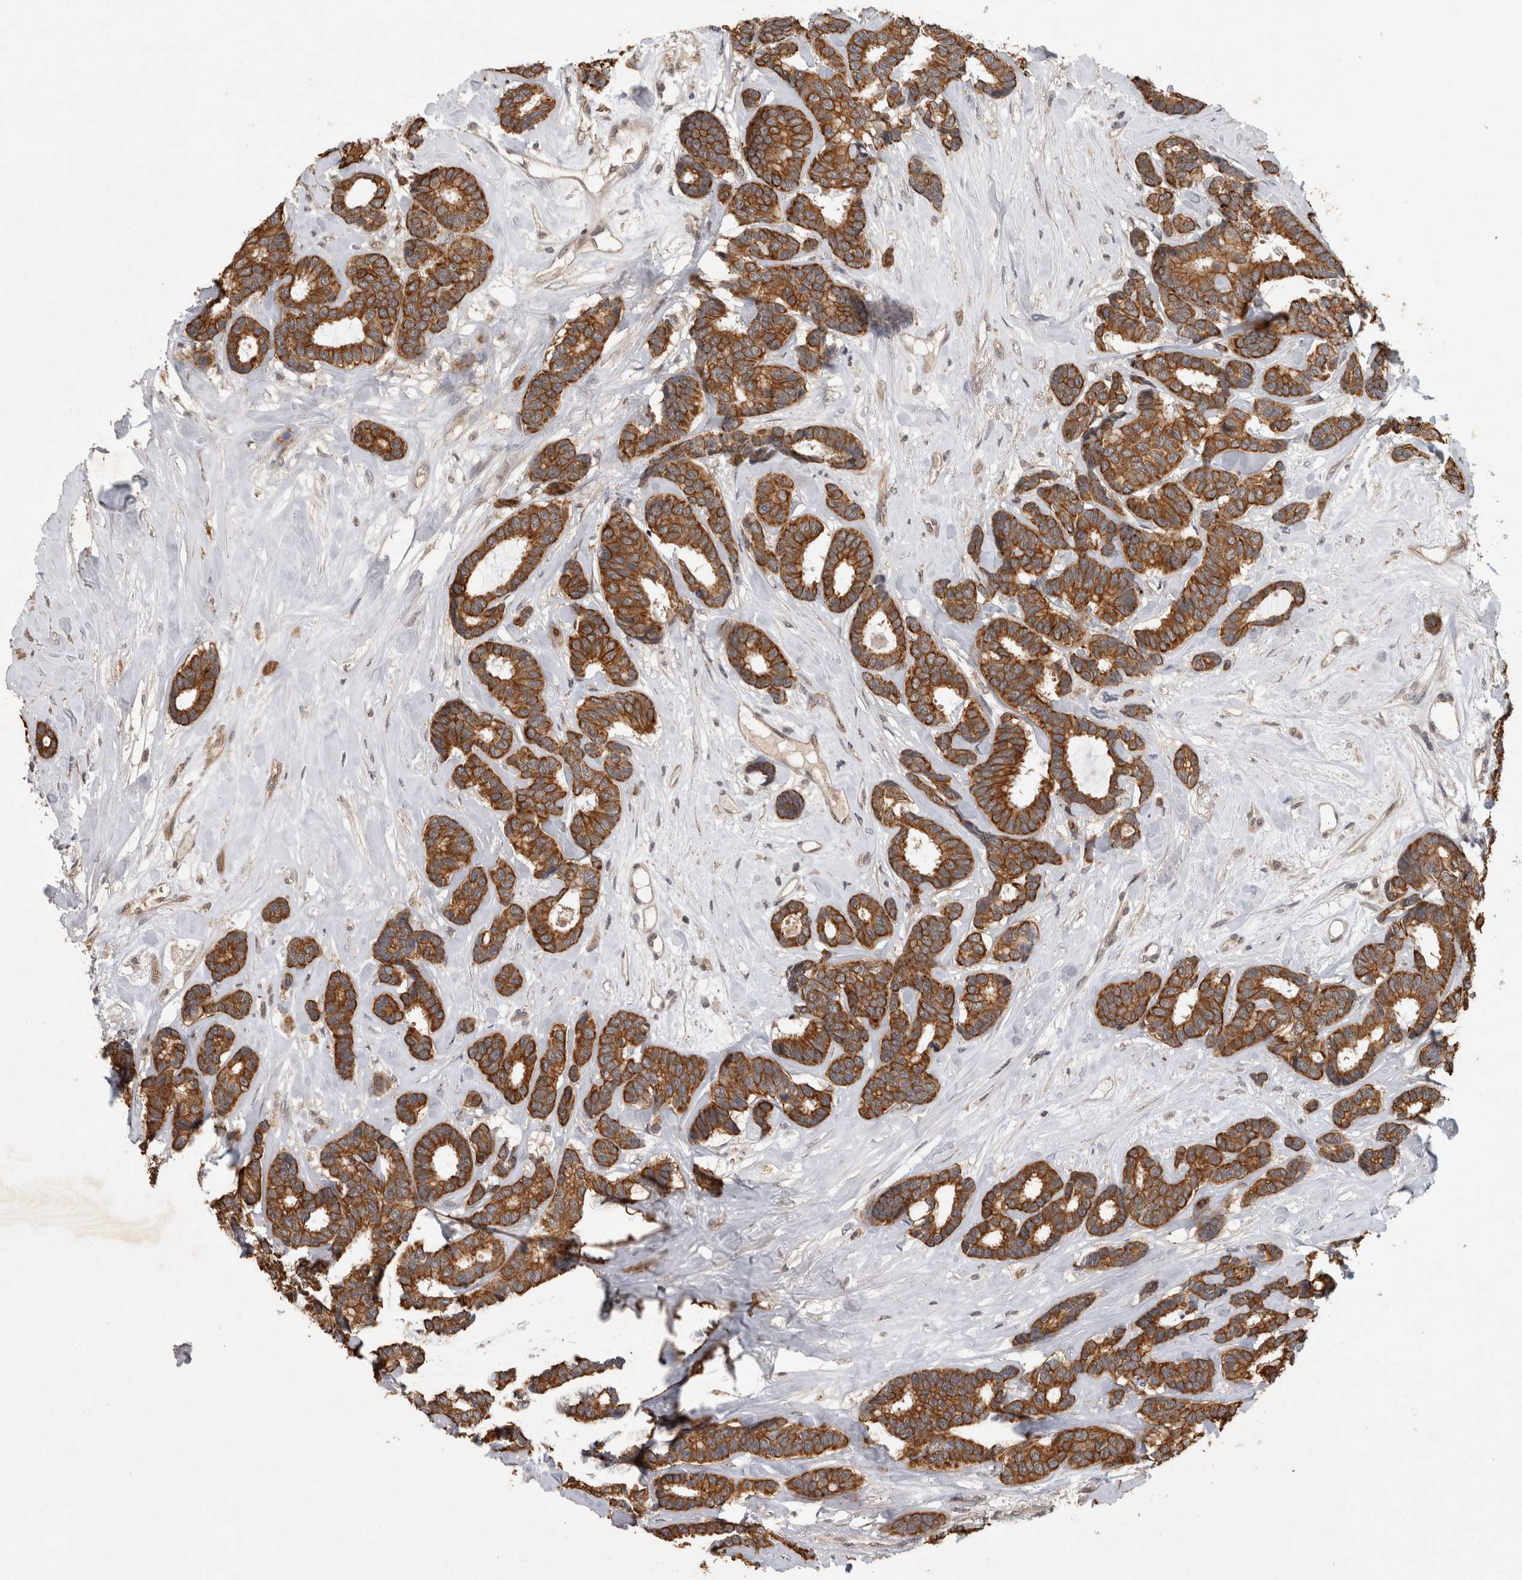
{"staining": {"intensity": "strong", "quantity": ">75%", "location": "cytoplasmic/membranous"}, "tissue": "breast cancer", "cell_type": "Tumor cells", "image_type": "cancer", "snomed": [{"axis": "morphology", "description": "Duct carcinoma"}, {"axis": "topography", "description": "Breast"}], "caption": "IHC (DAB) staining of breast infiltrating ductal carcinoma exhibits strong cytoplasmic/membranous protein positivity in approximately >75% of tumor cells. (DAB = brown stain, brightfield microscopy at high magnification).", "gene": "RHPN1", "patient": {"sex": "female", "age": 87}}